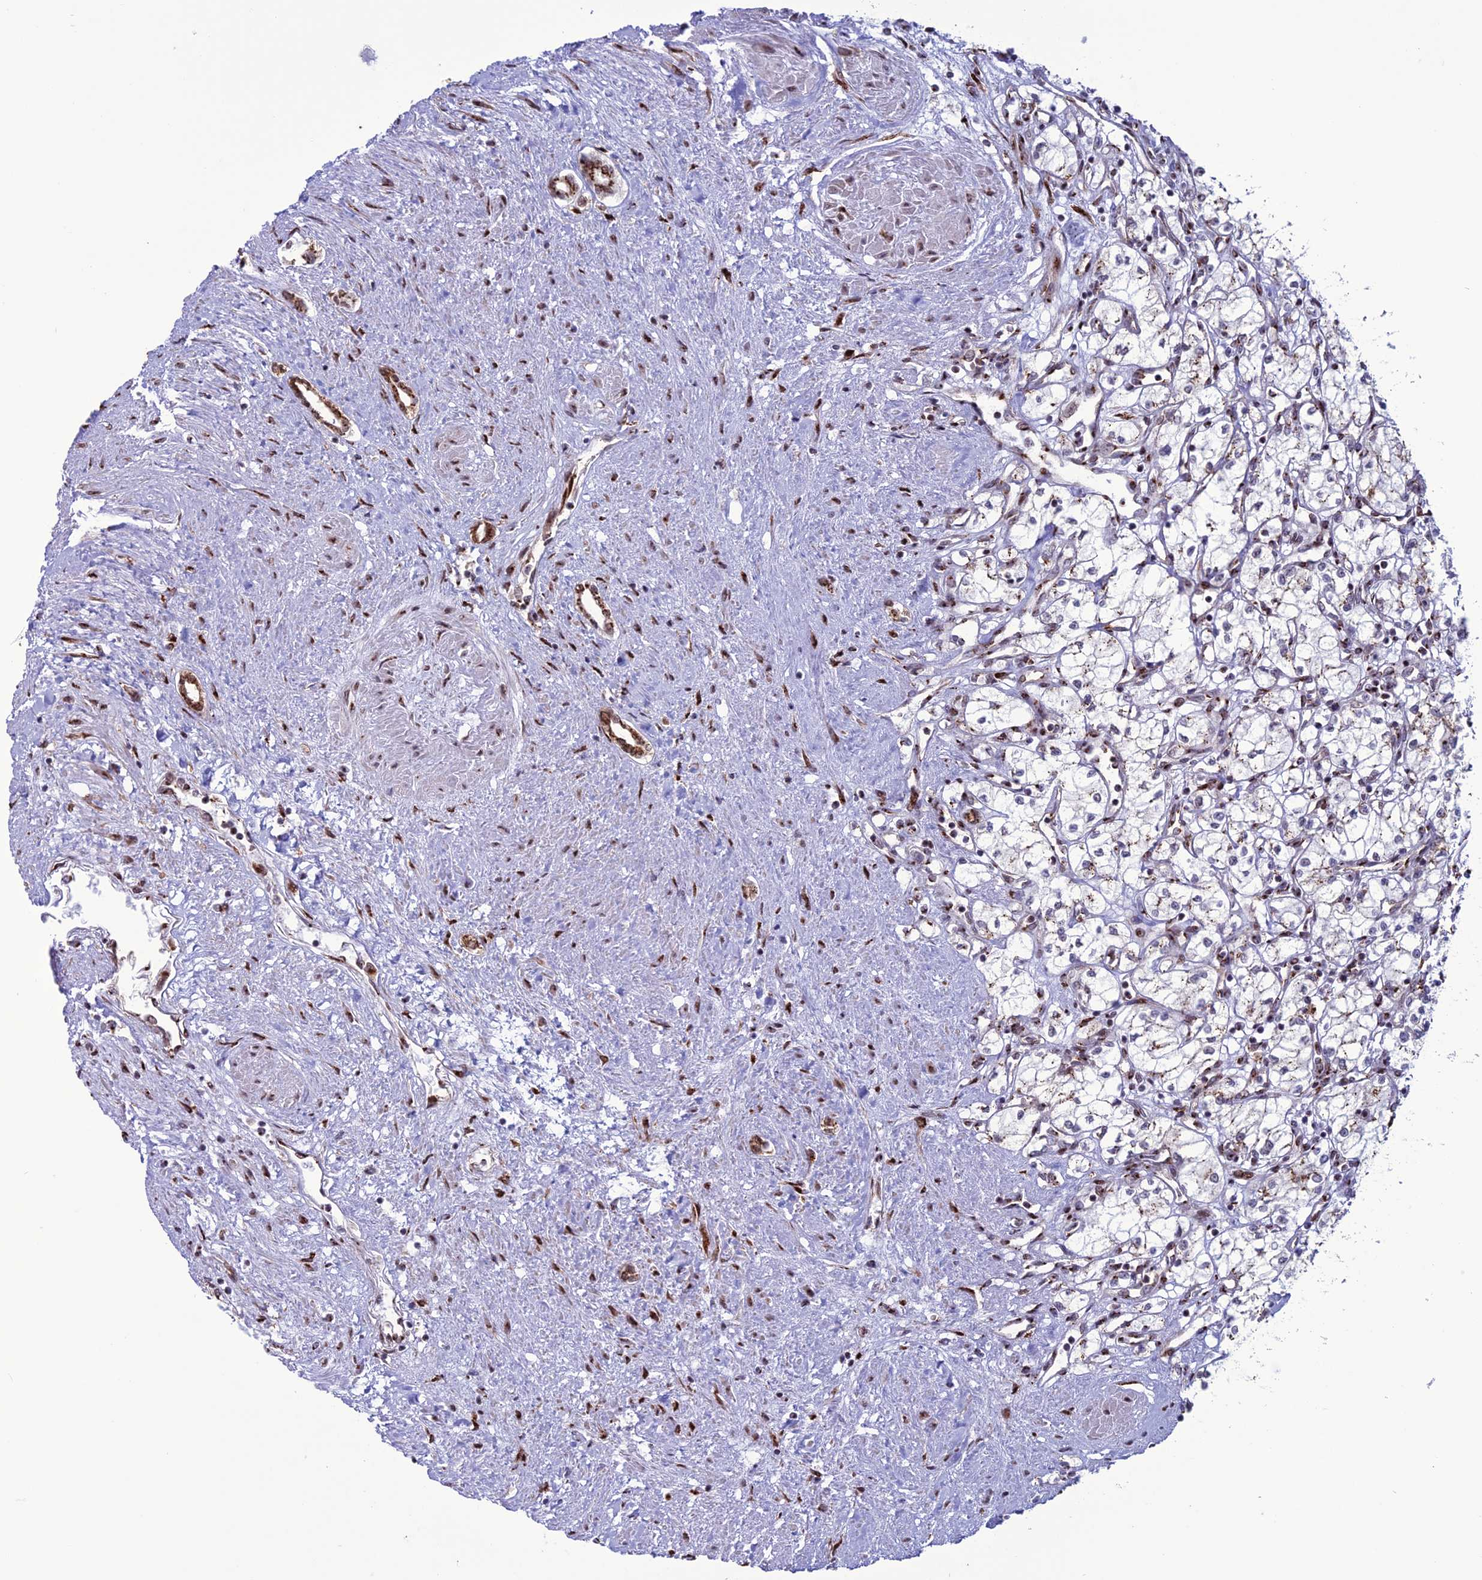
{"staining": {"intensity": "moderate", "quantity": "<25%", "location": "cytoplasmic/membranous"}, "tissue": "renal cancer", "cell_type": "Tumor cells", "image_type": "cancer", "snomed": [{"axis": "morphology", "description": "Adenocarcinoma, NOS"}, {"axis": "topography", "description": "Kidney"}], "caption": "IHC (DAB (3,3'-diaminobenzidine)) staining of human renal cancer (adenocarcinoma) shows moderate cytoplasmic/membranous protein expression in approximately <25% of tumor cells.", "gene": "PLEKHA4", "patient": {"sex": "male", "age": 59}}